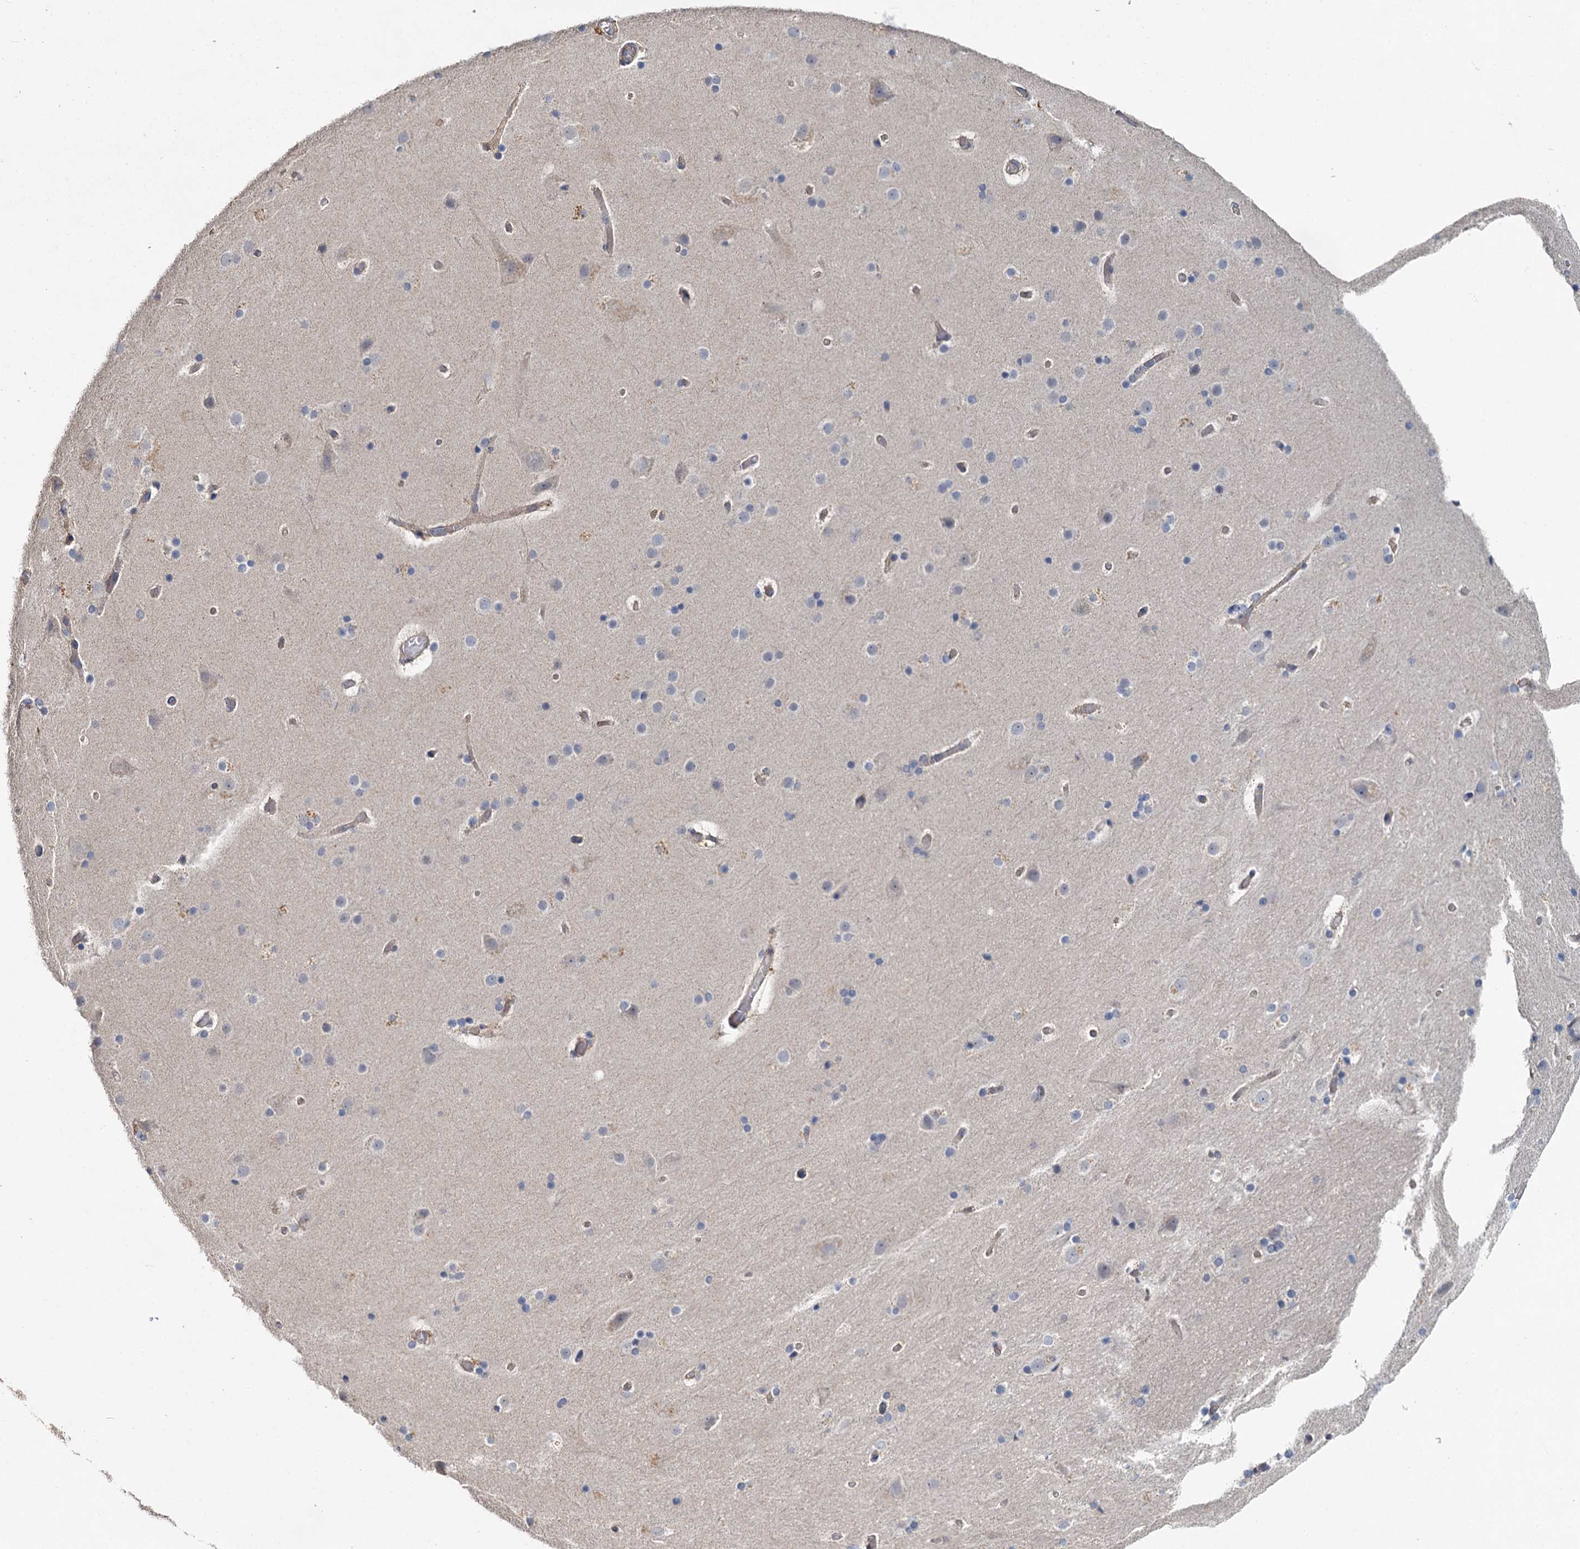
{"staining": {"intensity": "weak", "quantity": "25%-75%", "location": "cytoplasmic/membranous"}, "tissue": "cerebral cortex", "cell_type": "Endothelial cells", "image_type": "normal", "snomed": [{"axis": "morphology", "description": "Normal tissue, NOS"}, {"axis": "topography", "description": "Cerebral cortex"}], "caption": "The micrograph reveals staining of benign cerebral cortex, revealing weak cytoplasmic/membranous protein positivity (brown color) within endothelial cells.", "gene": "ZNF324", "patient": {"sex": "male", "age": 57}}